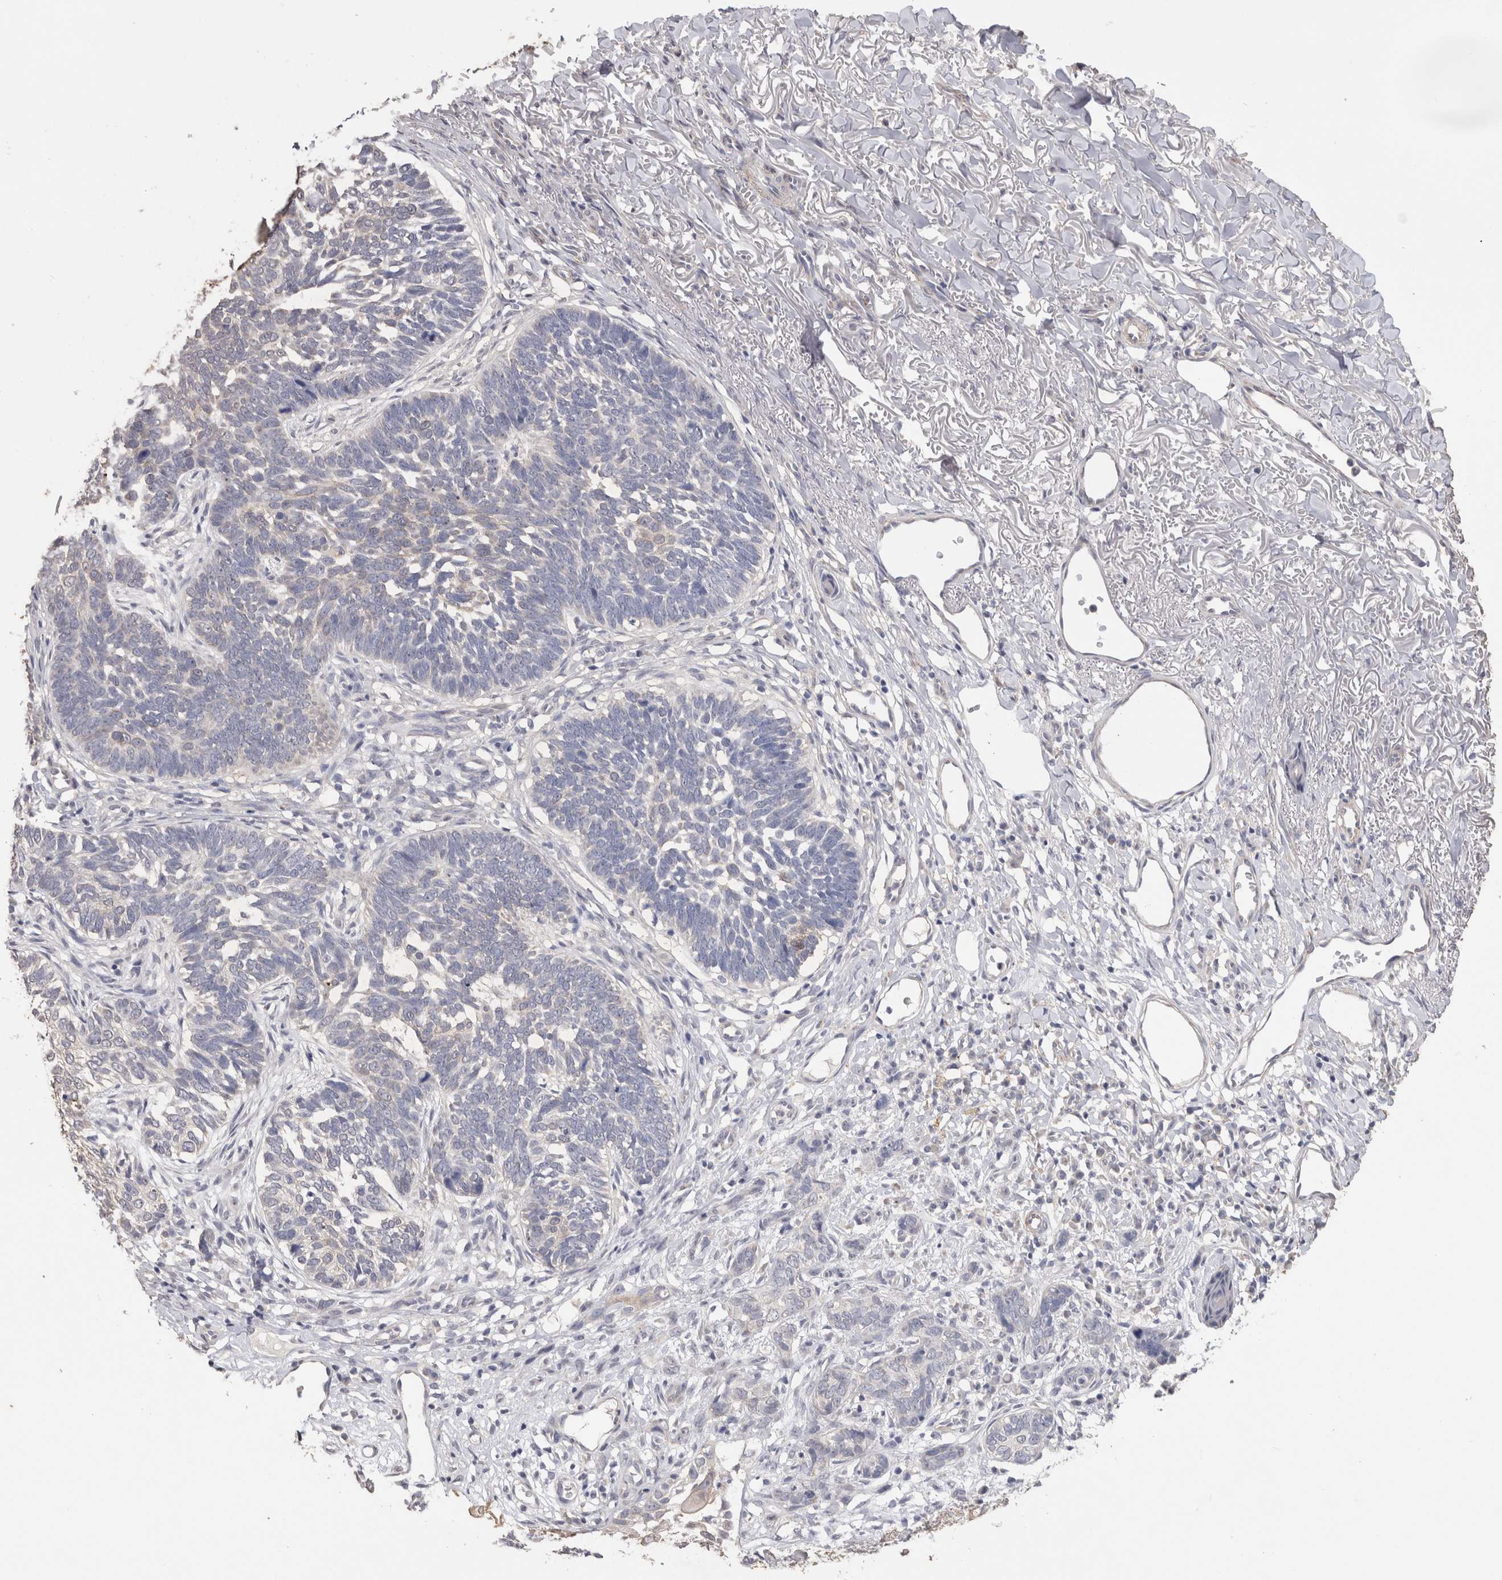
{"staining": {"intensity": "negative", "quantity": "none", "location": "none"}, "tissue": "skin cancer", "cell_type": "Tumor cells", "image_type": "cancer", "snomed": [{"axis": "morphology", "description": "Normal tissue, NOS"}, {"axis": "morphology", "description": "Basal cell carcinoma"}, {"axis": "topography", "description": "Skin"}], "caption": "Skin cancer stained for a protein using immunohistochemistry (IHC) displays no positivity tumor cells.", "gene": "CDH6", "patient": {"sex": "male", "age": 77}}